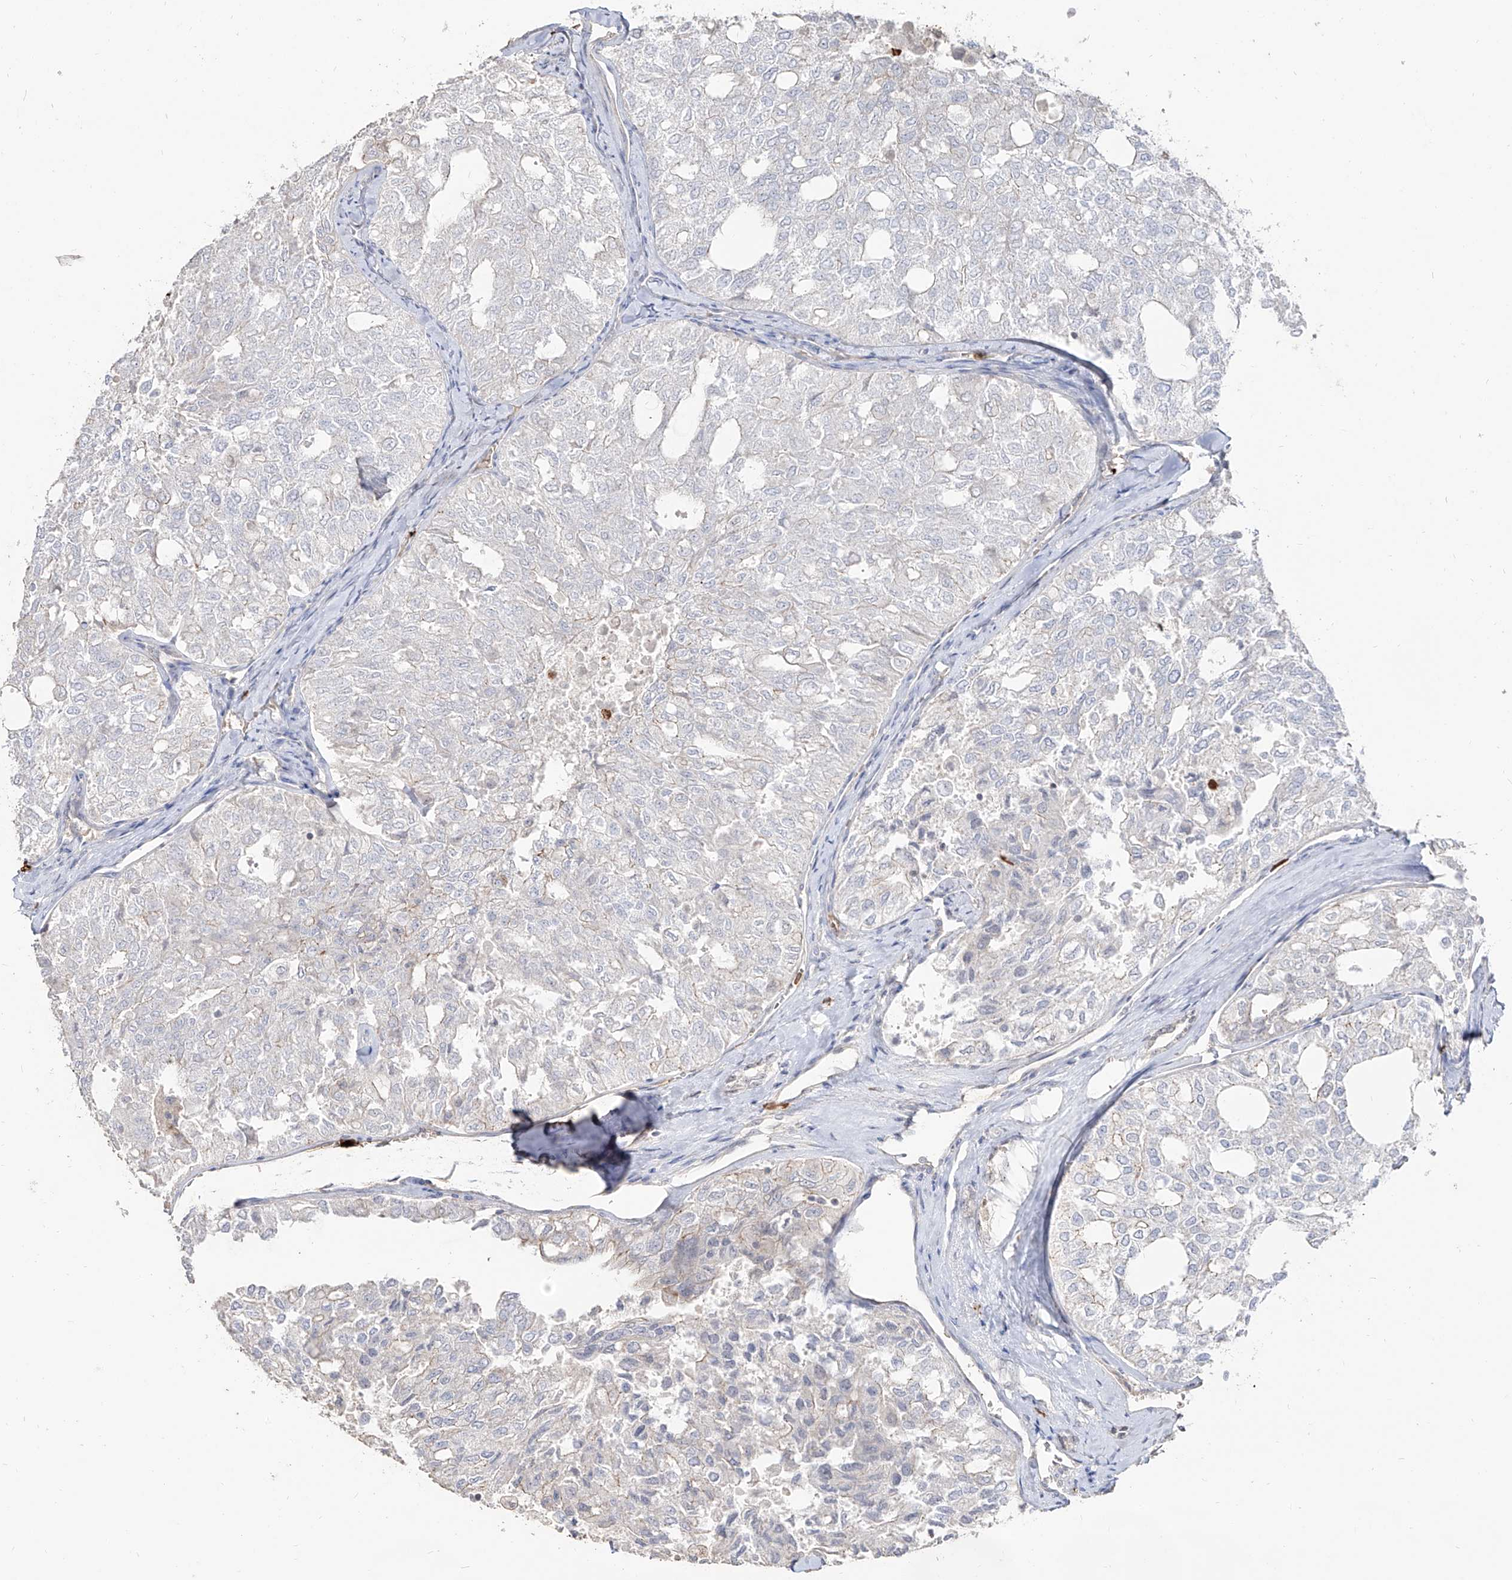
{"staining": {"intensity": "negative", "quantity": "none", "location": "none"}, "tissue": "thyroid cancer", "cell_type": "Tumor cells", "image_type": "cancer", "snomed": [{"axis": "morphology", "description": "Follicular adenoma carcinoma, NOS"}, {"axis": "topography", "description": "Thyroid gland"}], "caption": "An IHC image of thyroid cancer is shown. There is no staining in tumor cells of thyroid cancer.", "gene": "ZNF227", "patient": {"sex": "male", "age": 75}}